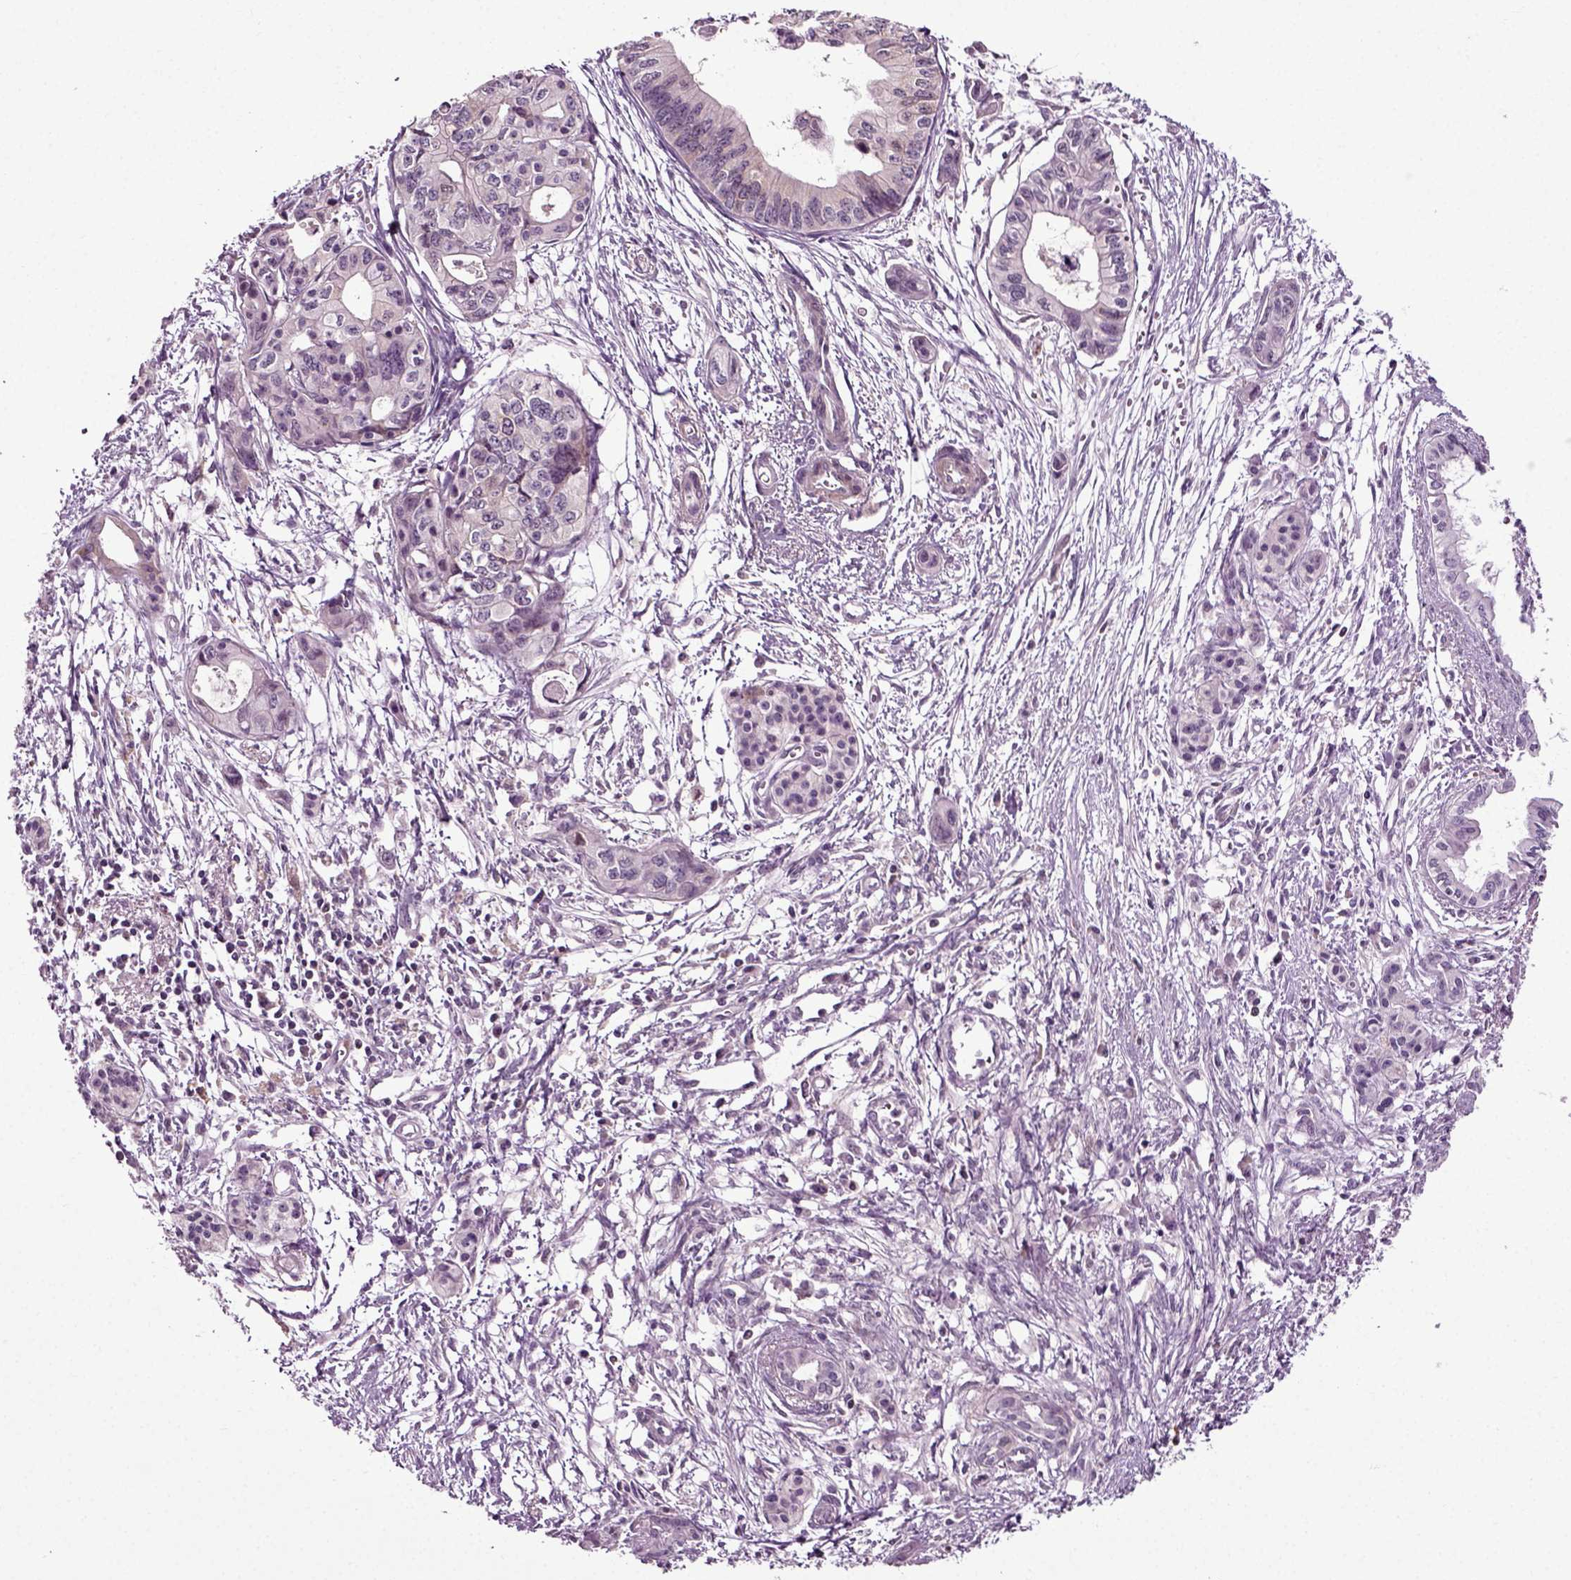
{"staining": {"intensity": "negative", "quantity": "none", "location": "none"}, "tissue": "pancreatic cancer", "cell_type": "Tumor cells", "image_type": "cancer", "snomed": [{"axis": "morphology", "description": "Adenocarcinoma, NOS"}, {"axis": "topography", "description": "Pancreas"}], "caption": "Tumor cells show no significant expression in pancreatic cancer.", "gene": "KNSTRN", "patient": {"sex": "female", "age": 76}}